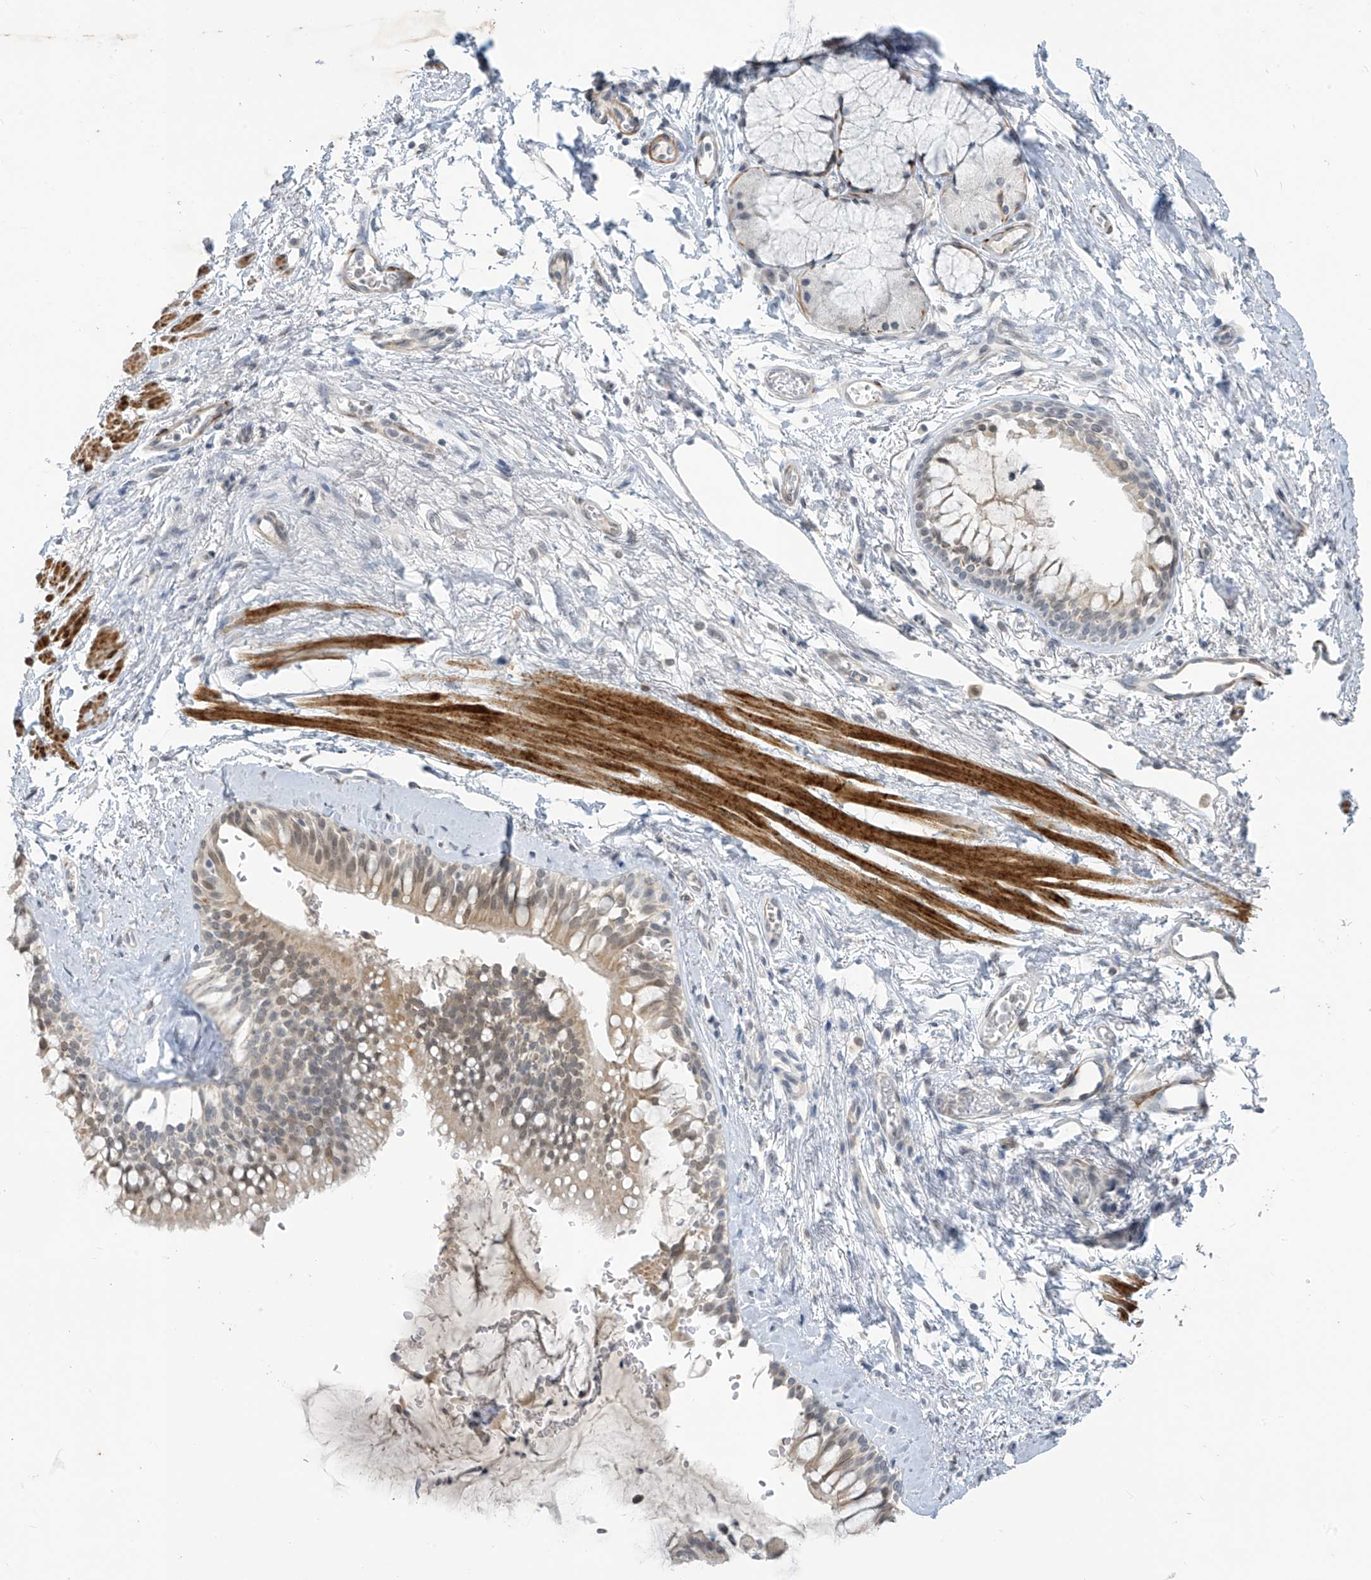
{"staining": {"intensity": "weak", "quantity": "<25%", "location": "cytoplasmic/membranous"}, "tissue": "bronchus", "cell_type": "Respiratory epithelial cells", "image_type": "normal", "snomed": [{"axis": "morphology", "description": "Normal tissue, NOS"}, {"axis": "morphology", "description": "Inflammation, NOS"}, {"axis": "topography", "description": "Cartilage tissue"}, {"axis": "topography", "description": "Bronchus"}, {"axis": "topography", "description": "Lung"}], "caption": "Immunohistochemical staining of benign bronchus shows no significant positivity in respiratory epithelial cells. The staining was performed using DAB (3,3'-diaminobenzidine) to visualize the protein expression in brown, while the nuclei were stained in blue with hematoxylin (Magnification: 20x).", "gene": "METAP1D", "patient": {"sex": "female", "age": 64}}